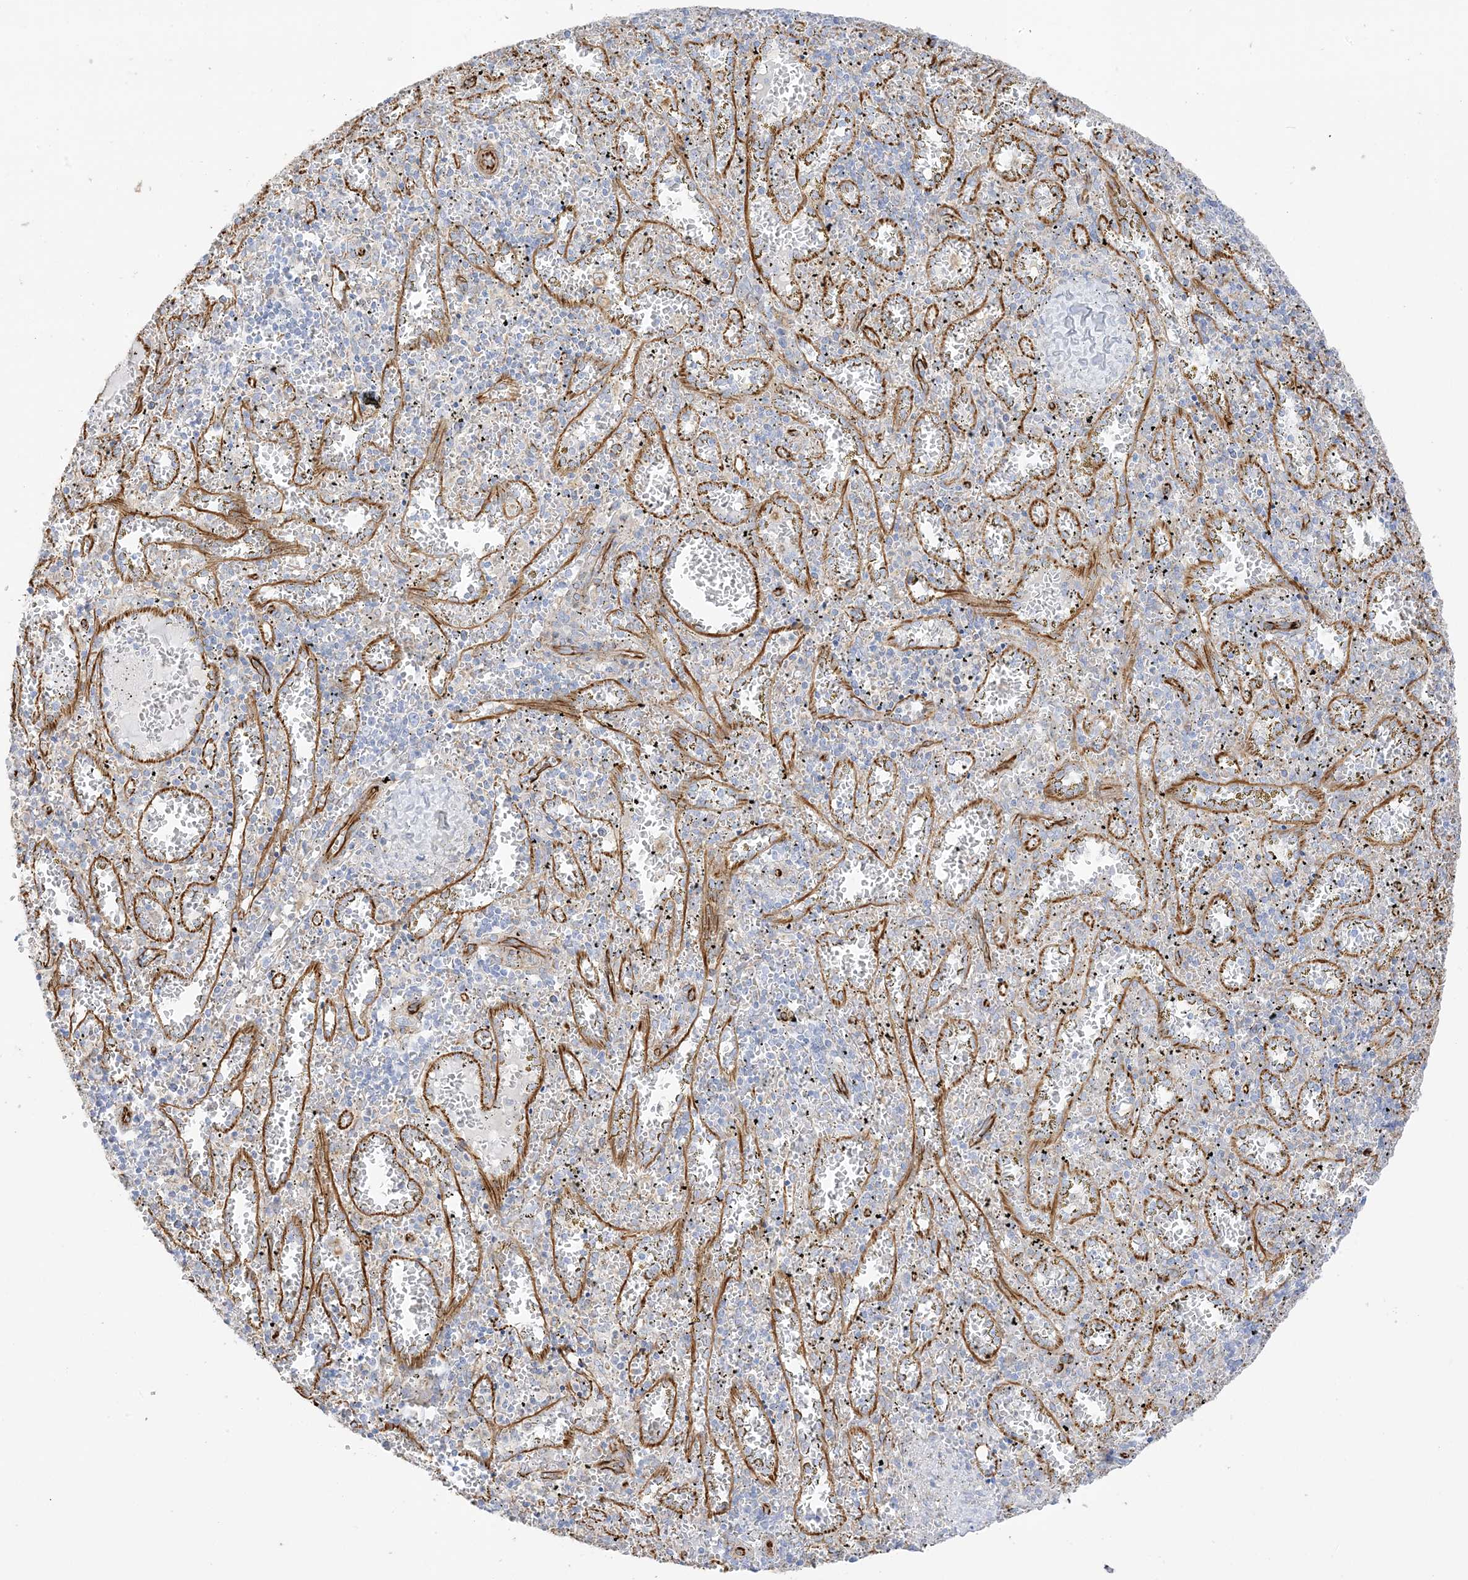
{"staining": {"intensity": "negative", "quantity": "none", "location": "none"}, "tissue": "spleen", "cell_type": "Cells in red pulp", "image_type": "normal", "snomed": [{"axis": "morphology", "description": "Normal tissue, NOS"}, {"axis": "topography", "description": "Spleen"}], "caption": "This is an immunohistochemistry (IHC) histopathology image of normal human spleen. There is no expression in cells in red pulp.", "gene": "PID1", "patient": {"sex": "male", "age": 11}}